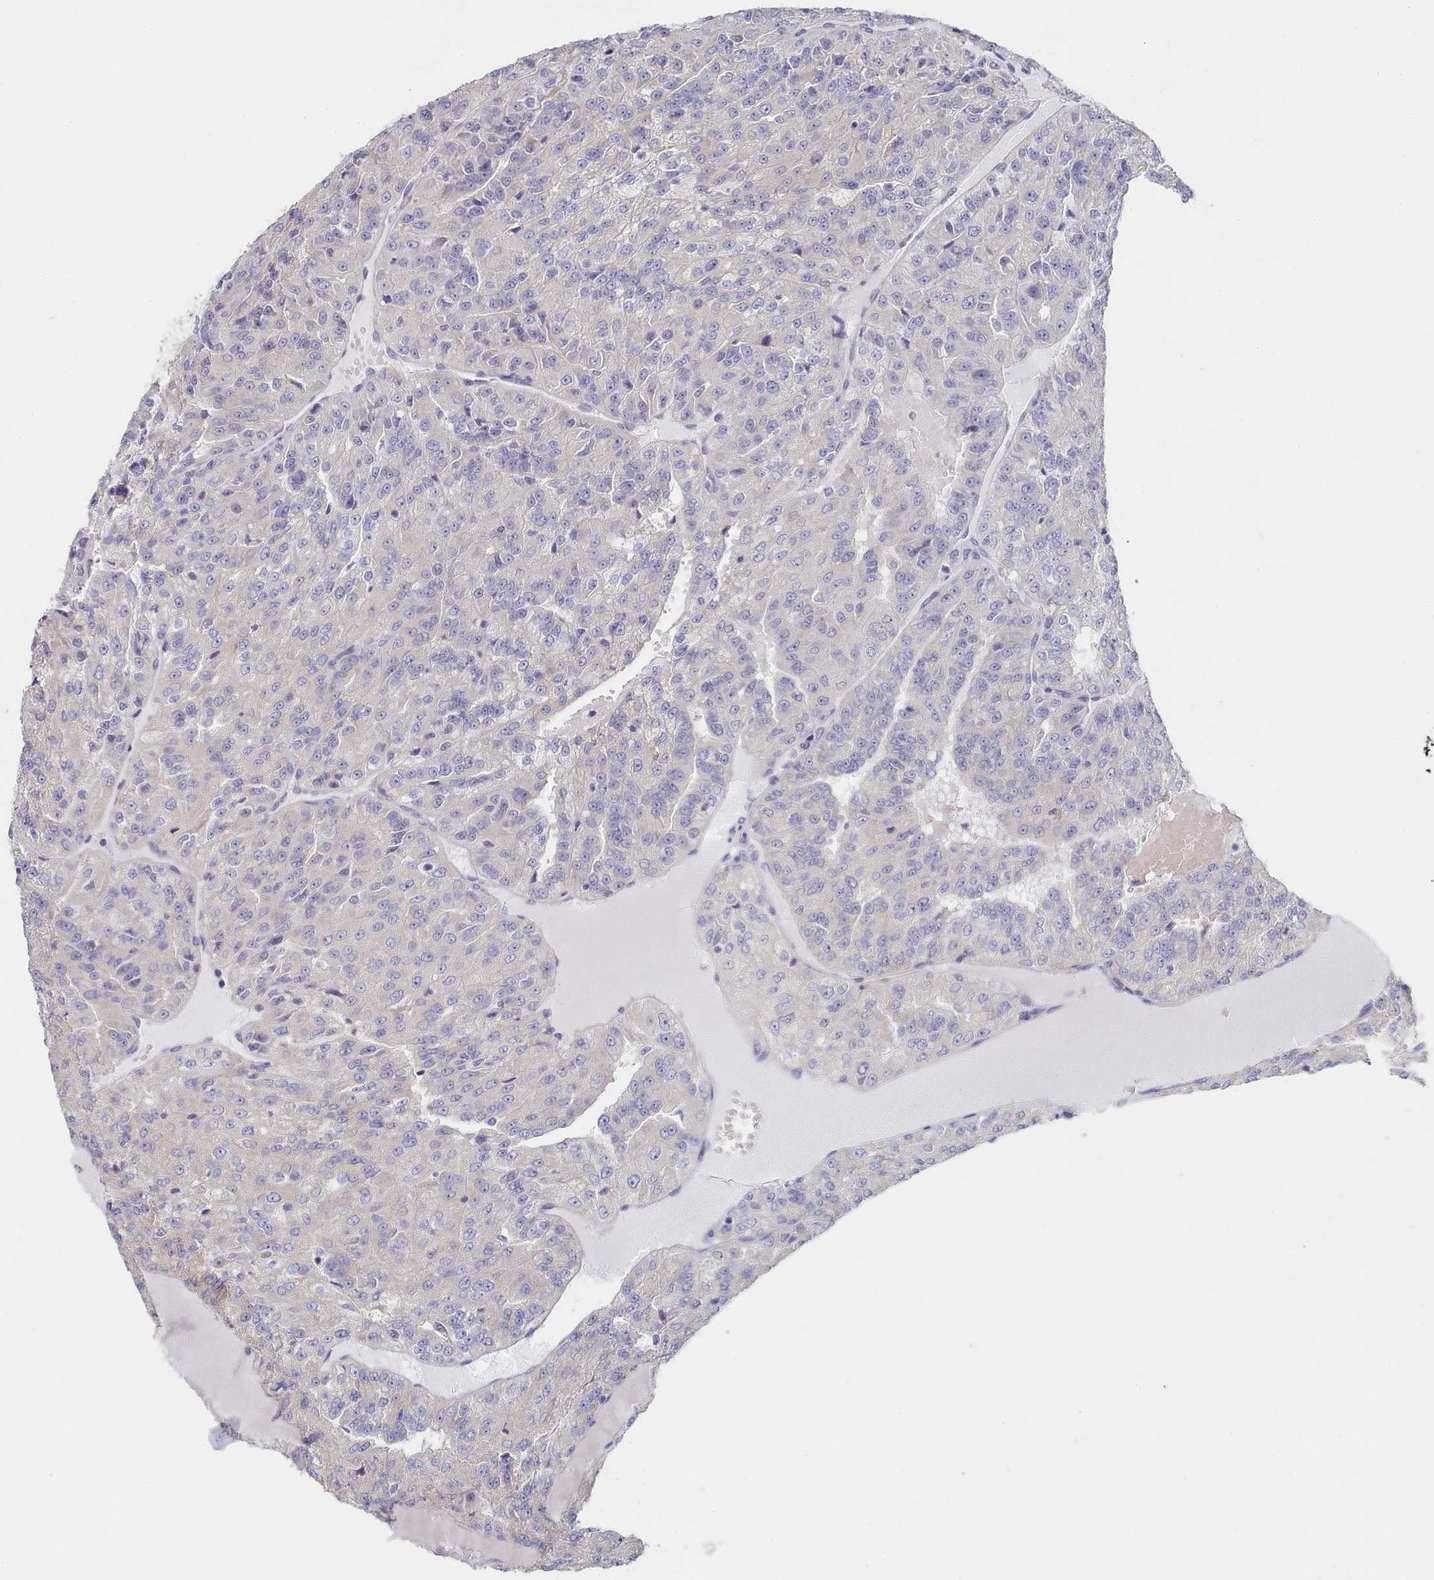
{"staining": {"intensity": "negative", "quantity": "none", "location": "none"}, "tissue": "renal cancer", "cell_type": "Tumor cells", "image_type": "cancer", "snomed": [{"axis": "morphology", "description": "Adenocarcinoma, NOS"}, {"axis": "topography", "description": "Kidney"}], "caption": "High power microscopy photomicrograph of an immunohistochemistry (IHC) histopathology image of renal cancer (adenocarcinoma), revealing no significant positivity in tumor cells.", "gene": "TYW1B", "patient": {"sex": "female", "age": 63}}